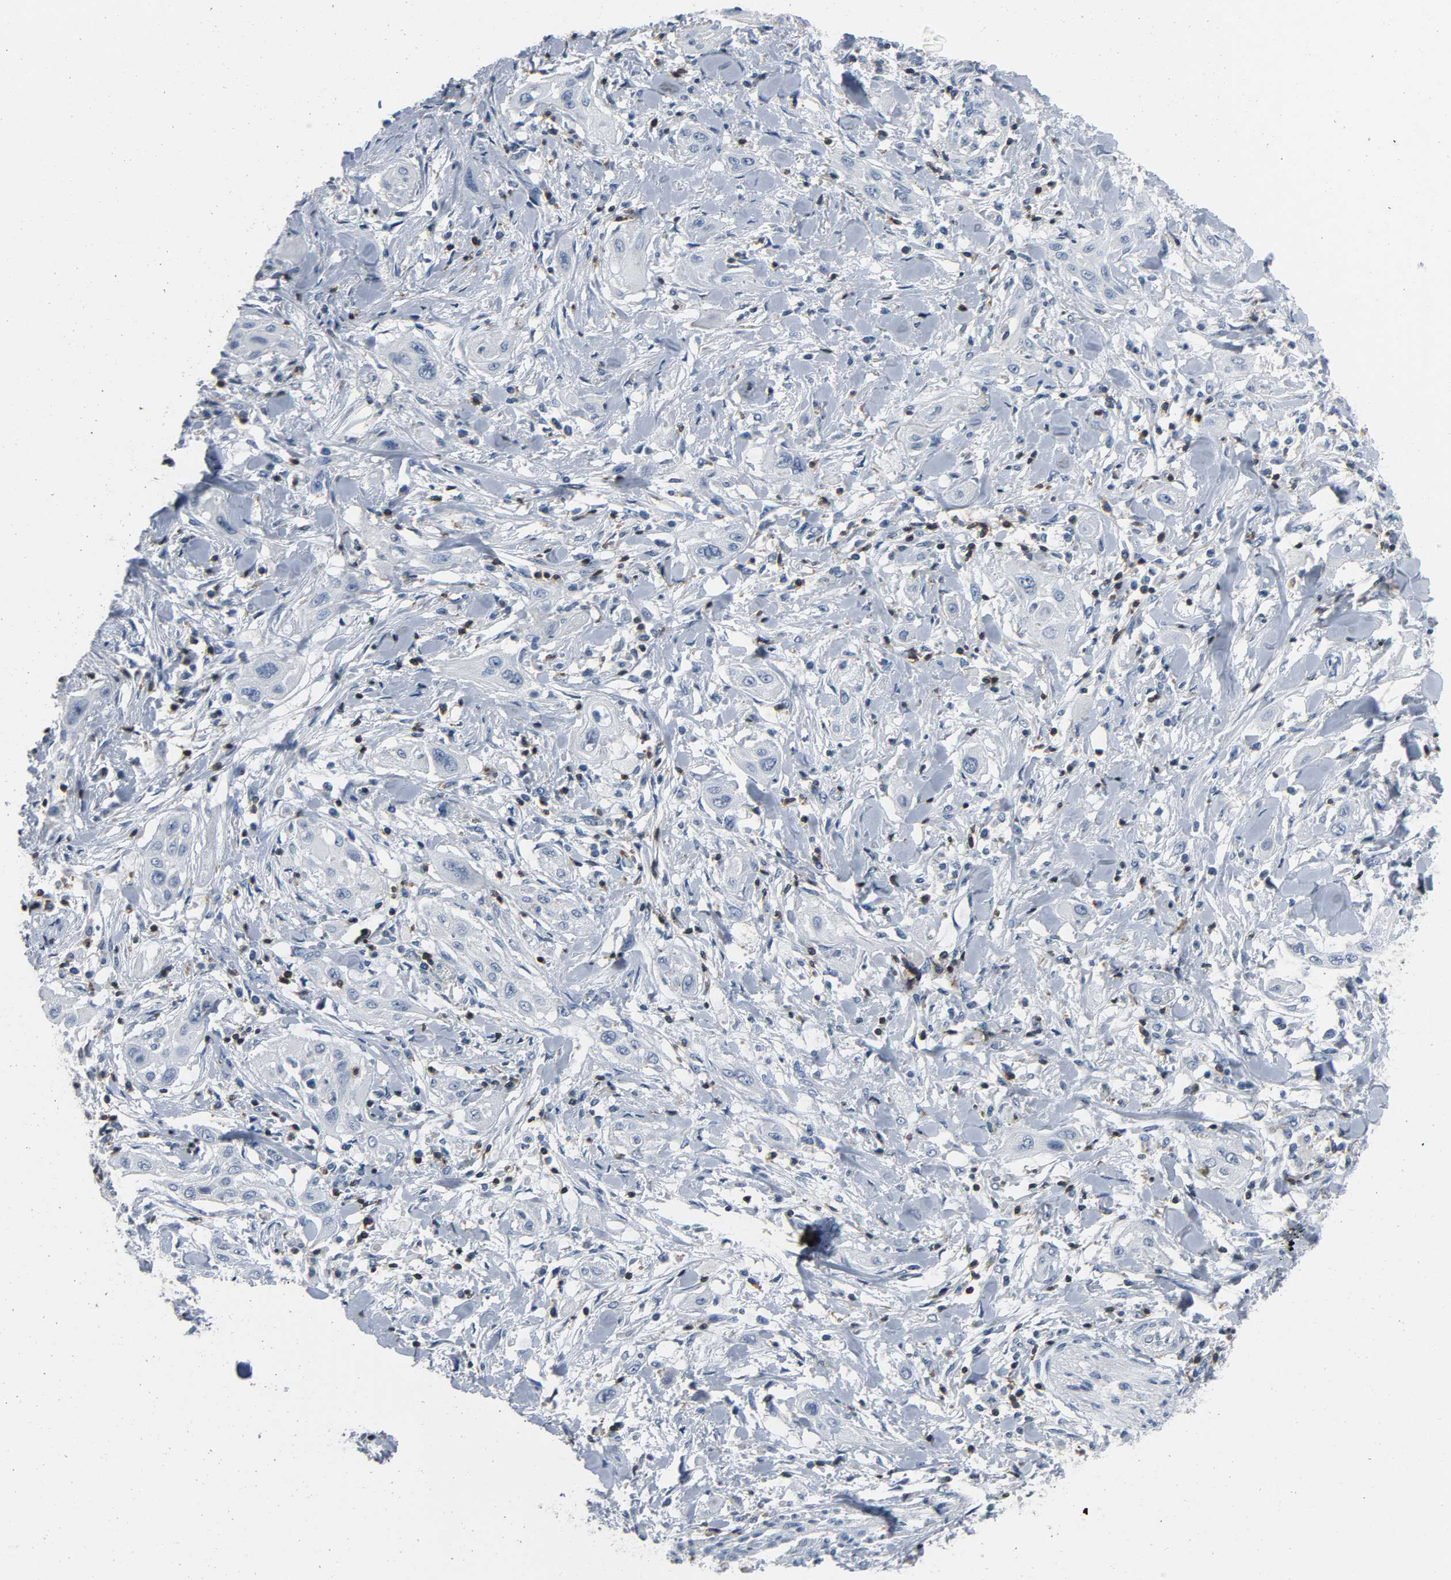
{"staining": {"intensity": "negative", "quantity": "none", "location": "none"}, "tissue": "lung cancer", "cell_type": "Tumor cells", "image_type": "cancer", "snomed": [{"axis": "morphology", "description": "Squamous cell carcinoma, NOS"}, {"axis": "topography", "description": "Lung"}], "caption": "Tumor cells are negative for protein expression in human lung cancer (squamous cell carcinoma). Nuclei are stained in blue.", "gene": "LCK", "patient": {"sex": "female", "age": 47}}